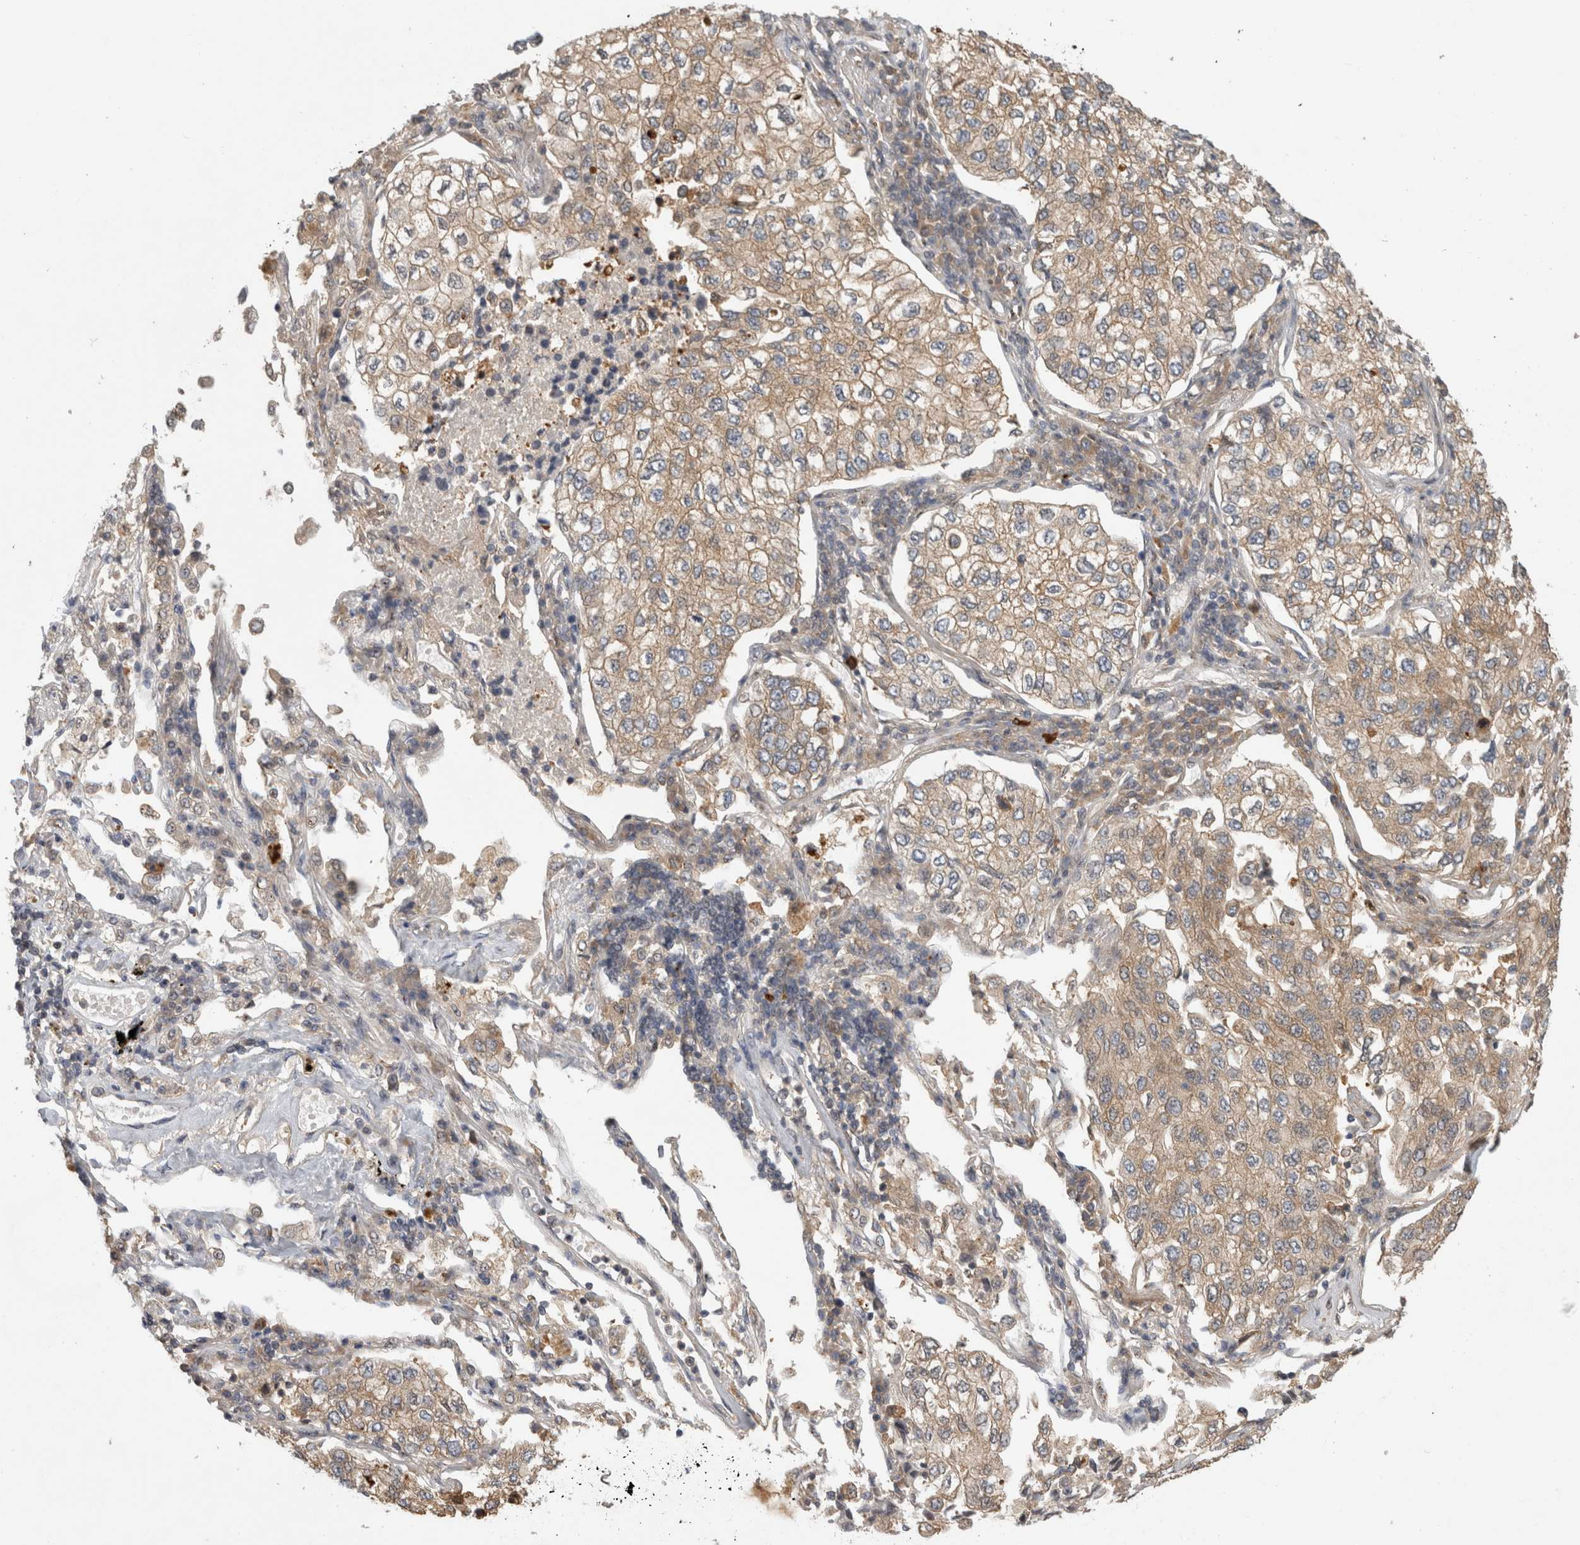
{"staining": {"intensity": "moderate", "quantity": ">75%", "location": "cytoplasmic/membranous"}, "tissue": "lung cancer", "cell_type": "Tumor cells", "image_type": "cancer", "snomed": [{"axis": "morphology", "description": "Adenocarcinoma, NOS"}, {"axis": "topography", "description": "Lung"}], "caption": "This histopathology image shows immunohistochemistry (IHC) staining of lung cancer, with medium moderate cytoplasmic/membranous positivity in about >75% of tumor cells.", "gene": "PIGP", "patient": {"sex": "male", "age": 63}}